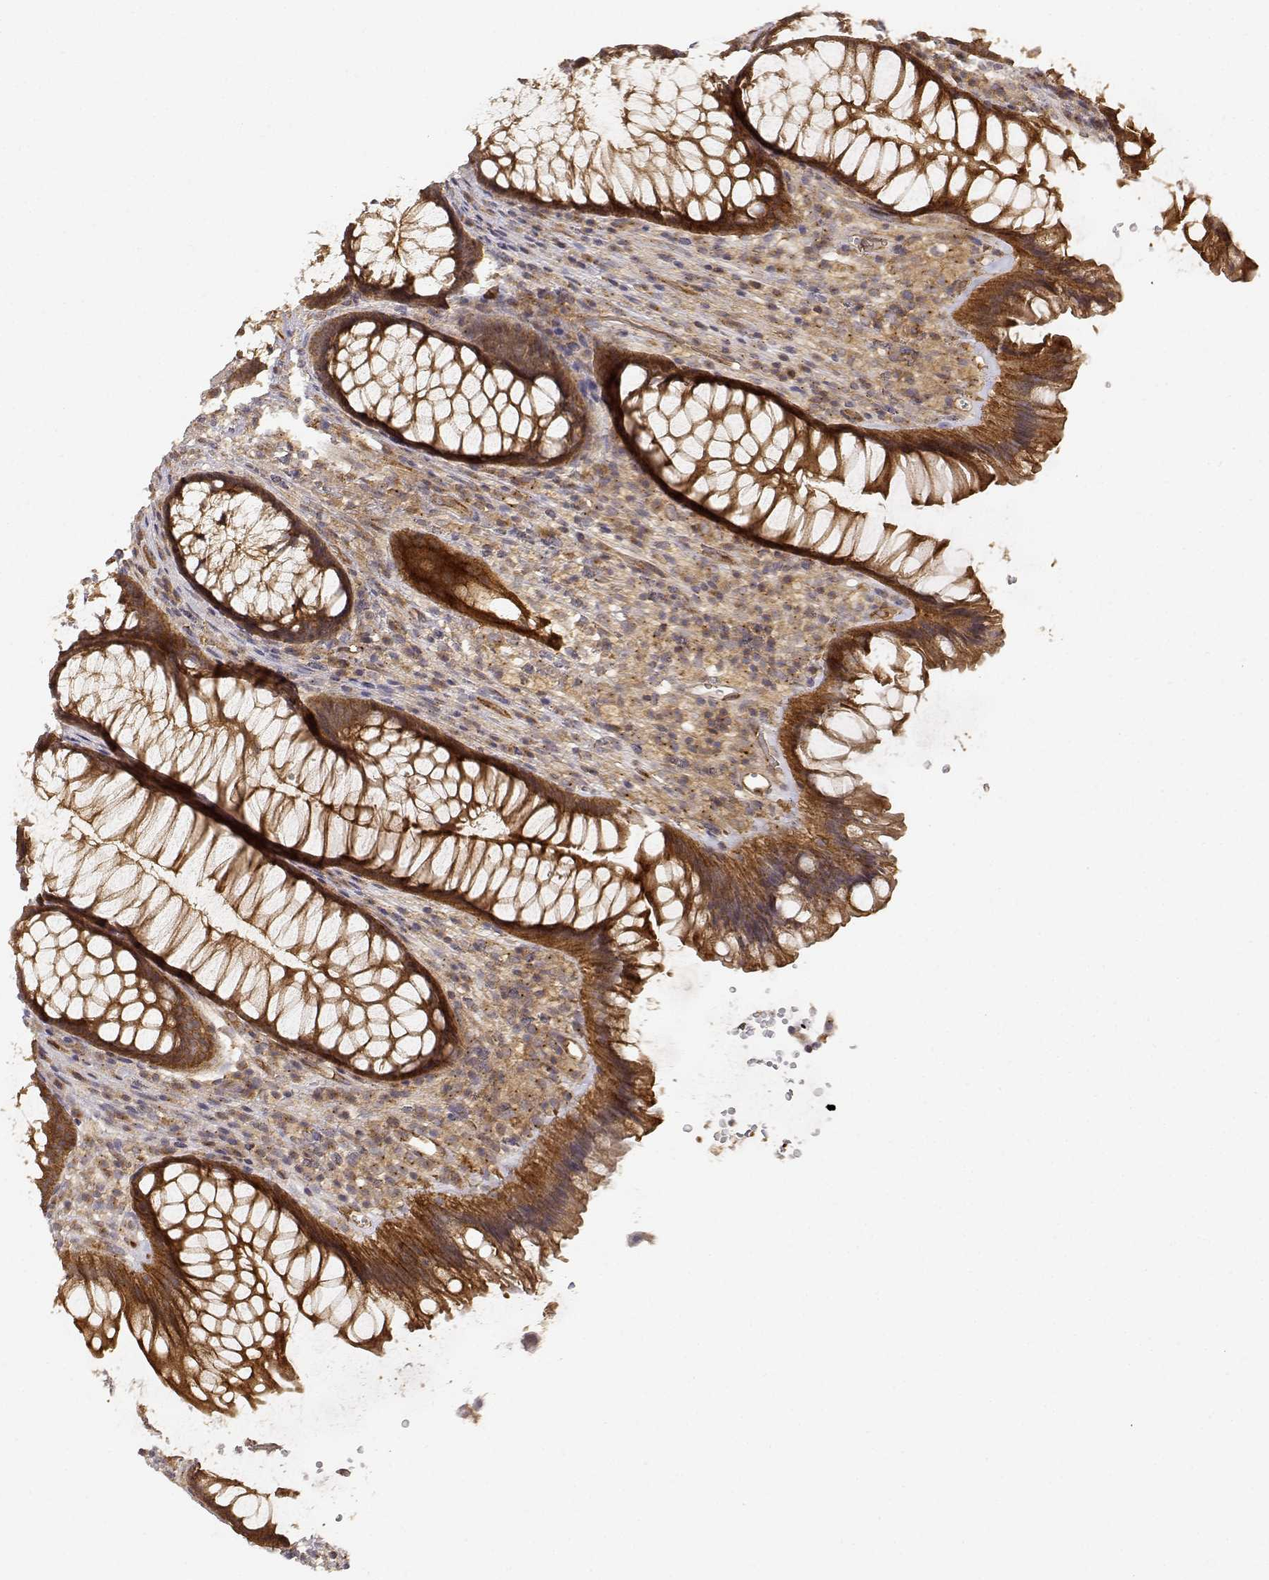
{"staining": {"intensity": "strong", "quantity": ">75%", "location": "cytoplasmic/membranous"}, "tissue": "rectum", "cell_type": "Glandular cells", "image_type": "normal", "snomed": [{"axis": "morphology", "description": "Normal tissue, NOS"}, {"axis": "topography", "description": "Smooth muscle"}, {"axis": "topography", "description": "Rectum"}], "caption": "Brown immunohistochemical staining in normal human rectum reveals strong cytoplasmic/membranous expression in about >75% of glandular cells. (DAB IHC with brightfield microscopy, high magnification).", "gene": "CDK5RAP2", "patient": {"sex": "male", "age": 53}}